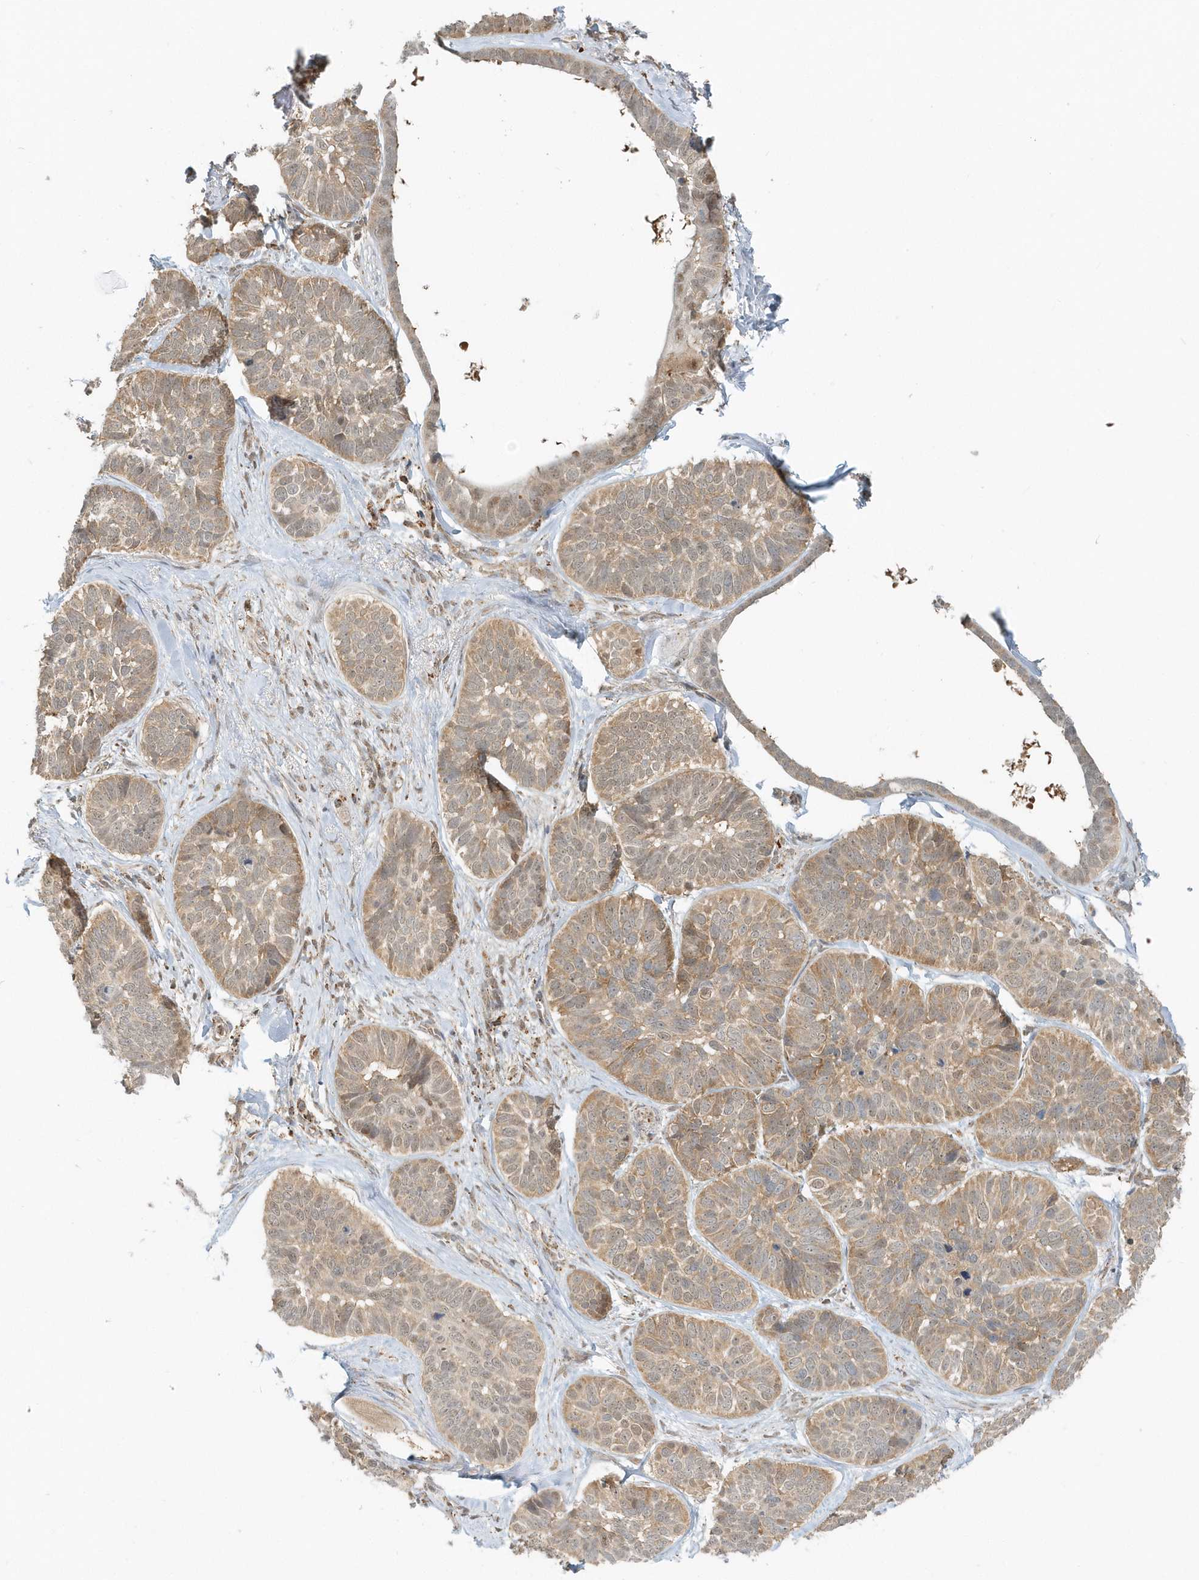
{"staining": {"intensity": "weak", "quantity": "25%-75%", "location": "cytoplasmic/membranous,nuclear"}, "tissue": "skin cancer", "cell_type": "Tumor cells", "image_type": "cancer", "snomed": [{"axis": "morphology", "description": "Basal cell carcinoma"}, {"axis": "topography", "description": "Skin"}], "caption": "Protein analysis of skin cancer (basal cell carcinoma) tissue shows weak cytoplasmic/membranous and nuclear positivity in about 25%-75% of tumor cells. Ihc stains the protein of interest in brown and the nuclei are stained blue.", "gene": "PSMD6", "patient": {"sex": "male", "age": 62}}